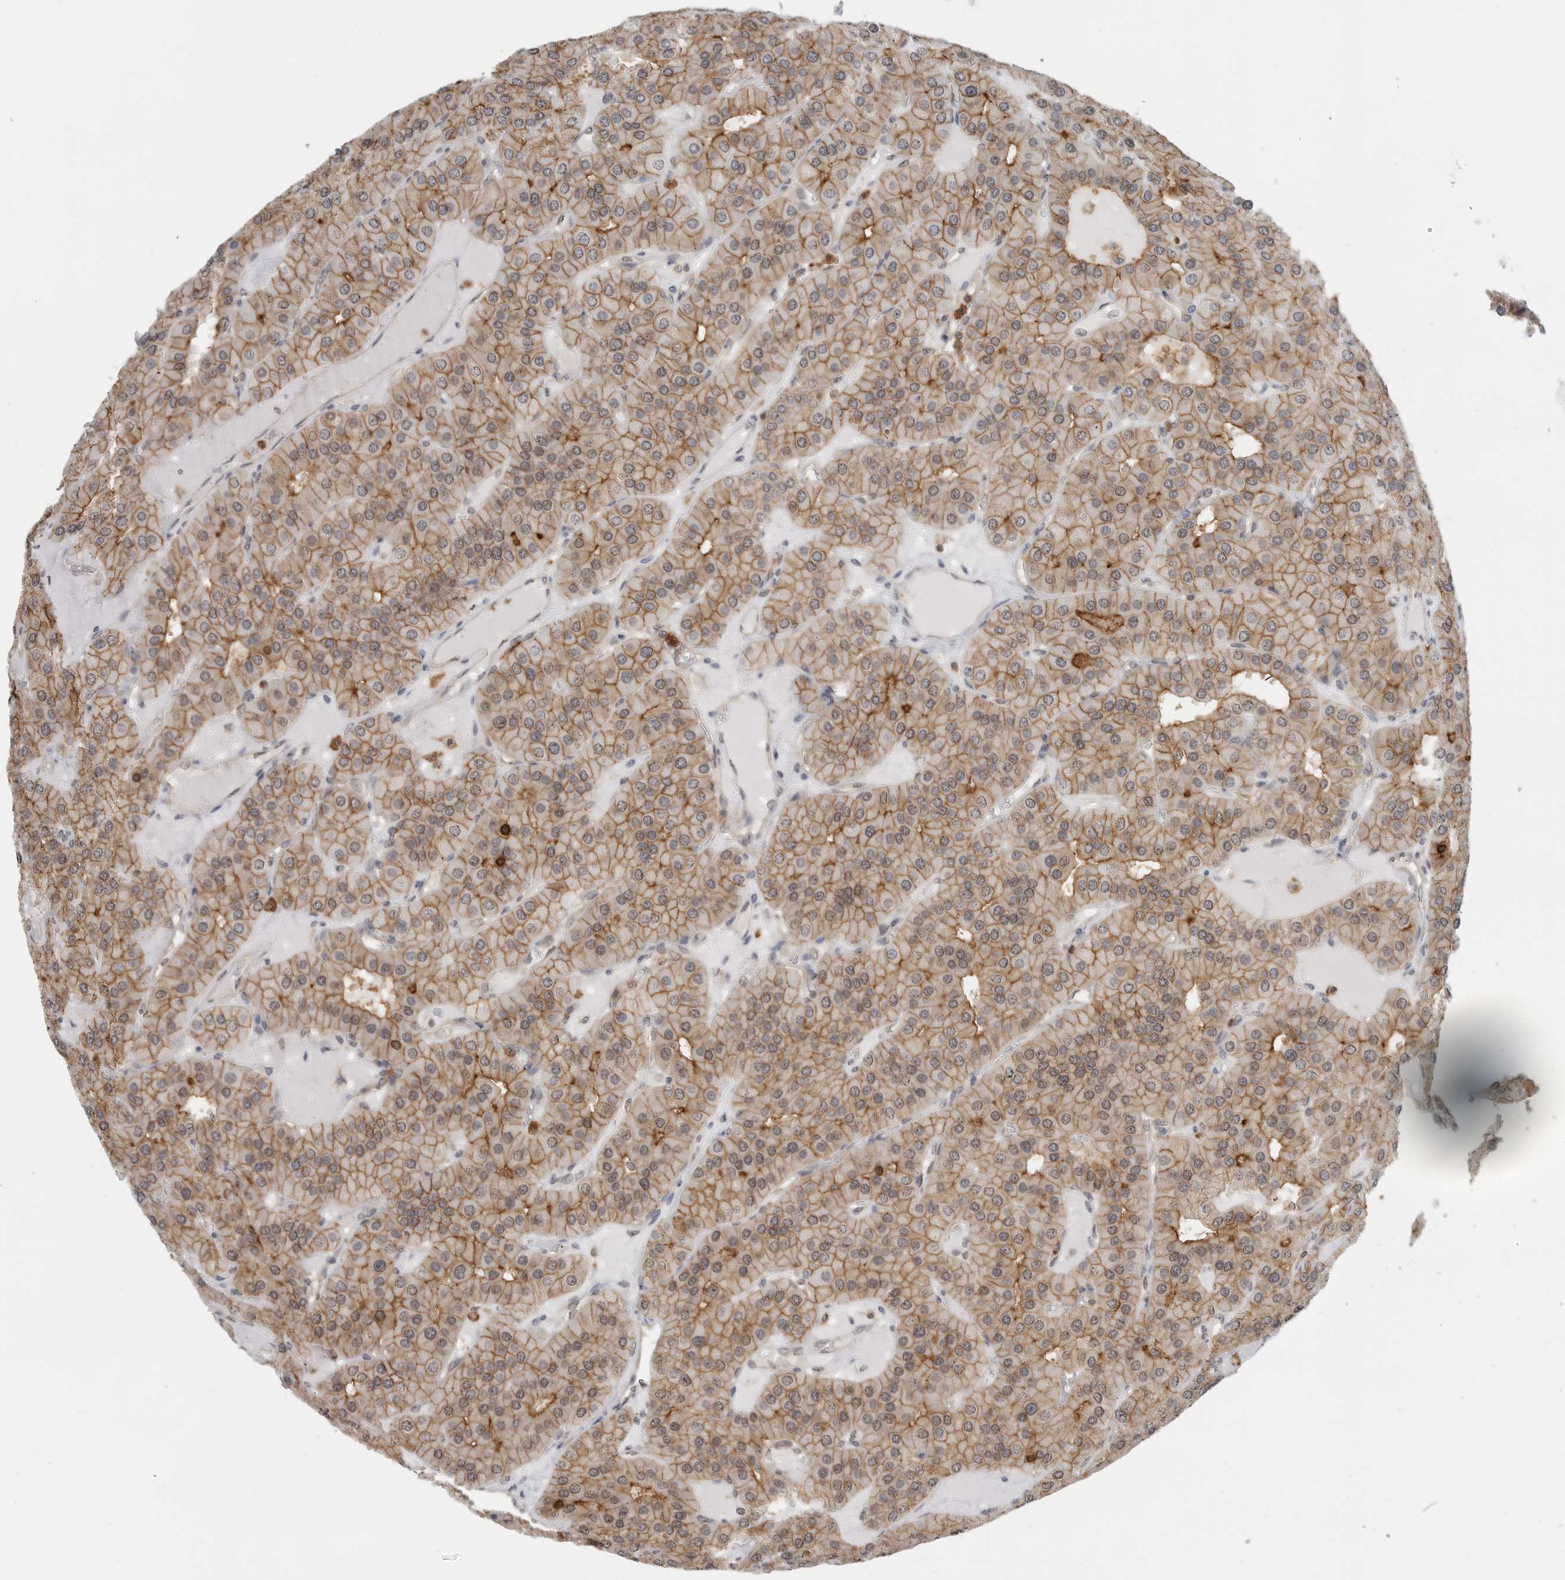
{"staining": {"intensity": "moderate", "quantity": ">75%", "location": "cytoplasmic/membranous,nuclear"}, "tissue": "parathyroid gland", "cell_type": "Glandular cells", "image_type": "normal", "snomed": [{"axis": "morphology", "description": "Normal tissue, NOS"}, {"axis": "morphology", "description": "Adenoma, NOS"}, {"axis": "topography", "description": "Parathyroid gland"}], "caption": "A brown stain highlights moderate cytoplasmic/membranous,nuclear staining of a protein in glandular cells of normal parathyroid gland.", "gene": "ANXA11", "patient": {"sex": "female", "age": 86}}